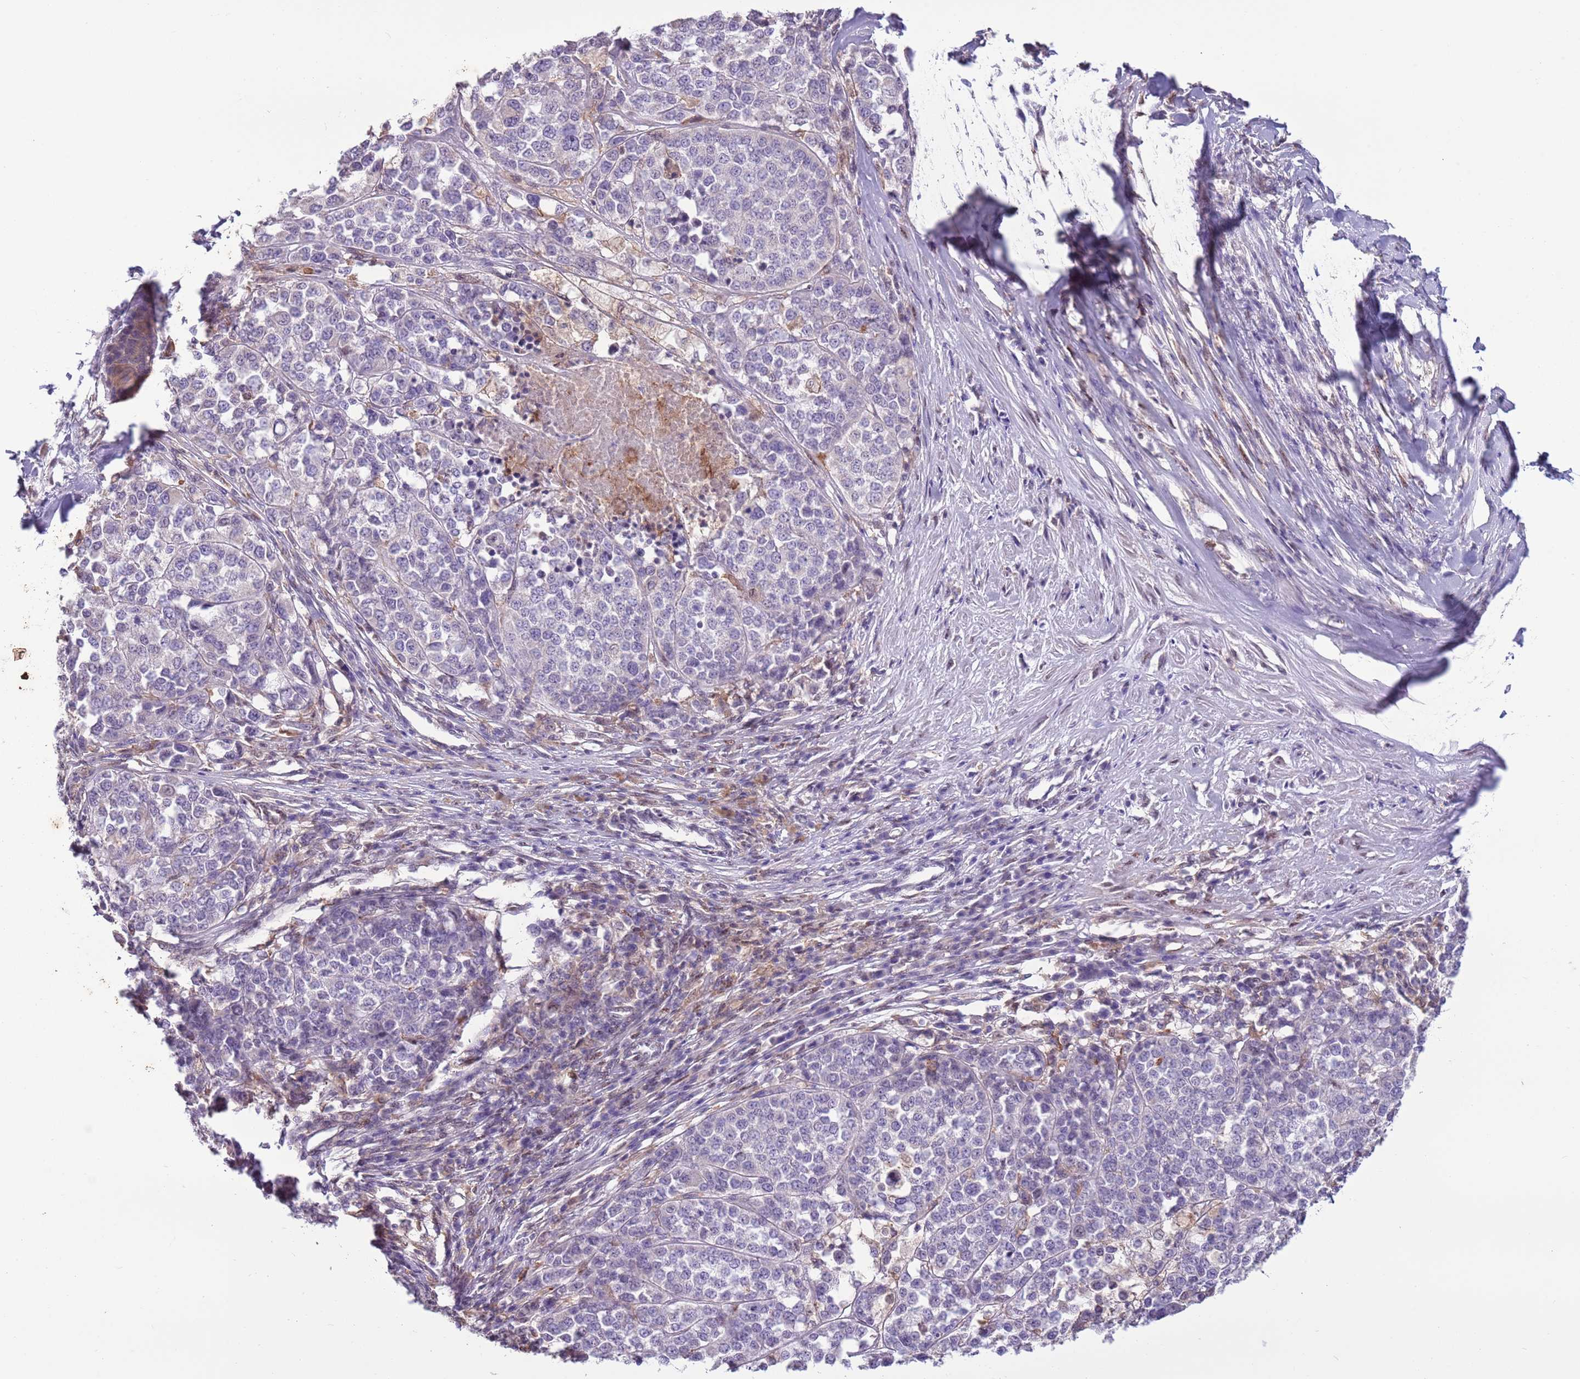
{"staining": {"intensity": "negative", "quantity": "none", "location": "none"}, "tissue": "melanoma", "cell_type": "Tumor cells", "image_type": "cancer", "snomed": [{"axis": "morphology", "description": "Malignant melanoma, Metastatic site"}, {"axis": "topography", "description": "Lymph node"}], "caption": "Tumor cells are negative for protein expression in human malignant melanoma (metastatic site).", "gene": "CAPN9", "patient": {"sex": "male", "age": 44}}